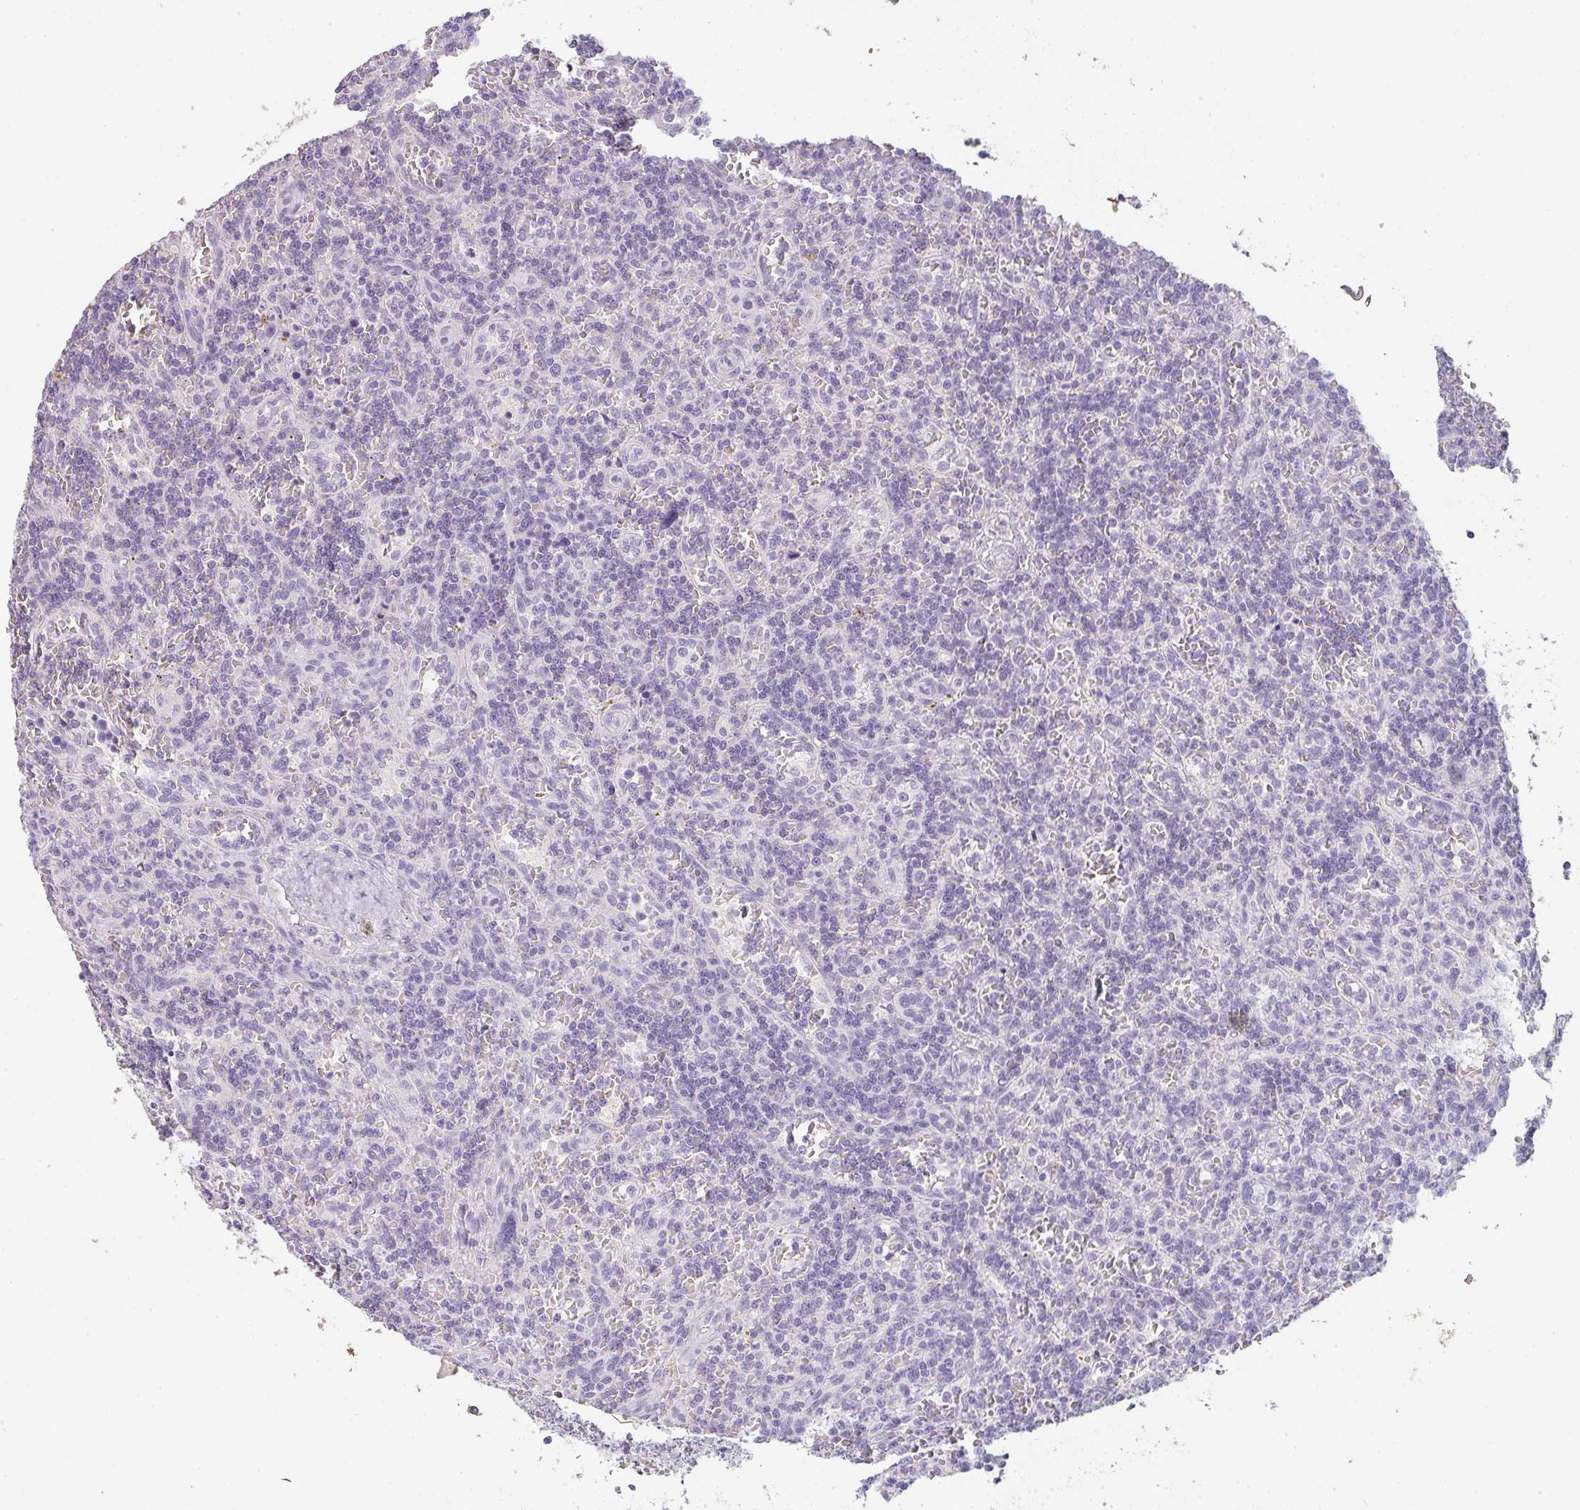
{"staining": {"intensity": "negative", "quantity": "none", "location": "none"}, "tissue": "lymphoma", "cell_type": "Tumor cells", "image_type": "cancer", "snomed": [{"axis": "morphology", "description": "Malignant lymphoma, non-Hodgkin's type, Low grade"}, {"axis": "topography", "description": "Spleen"}], "caption": "Protein analysis of low-grade malignant lymphoma, non-Hodgkin's type displays no significant expression in tumor cells.", "gene": "C1QTNF8", "patient": {"sex": "male", "age": 73}}